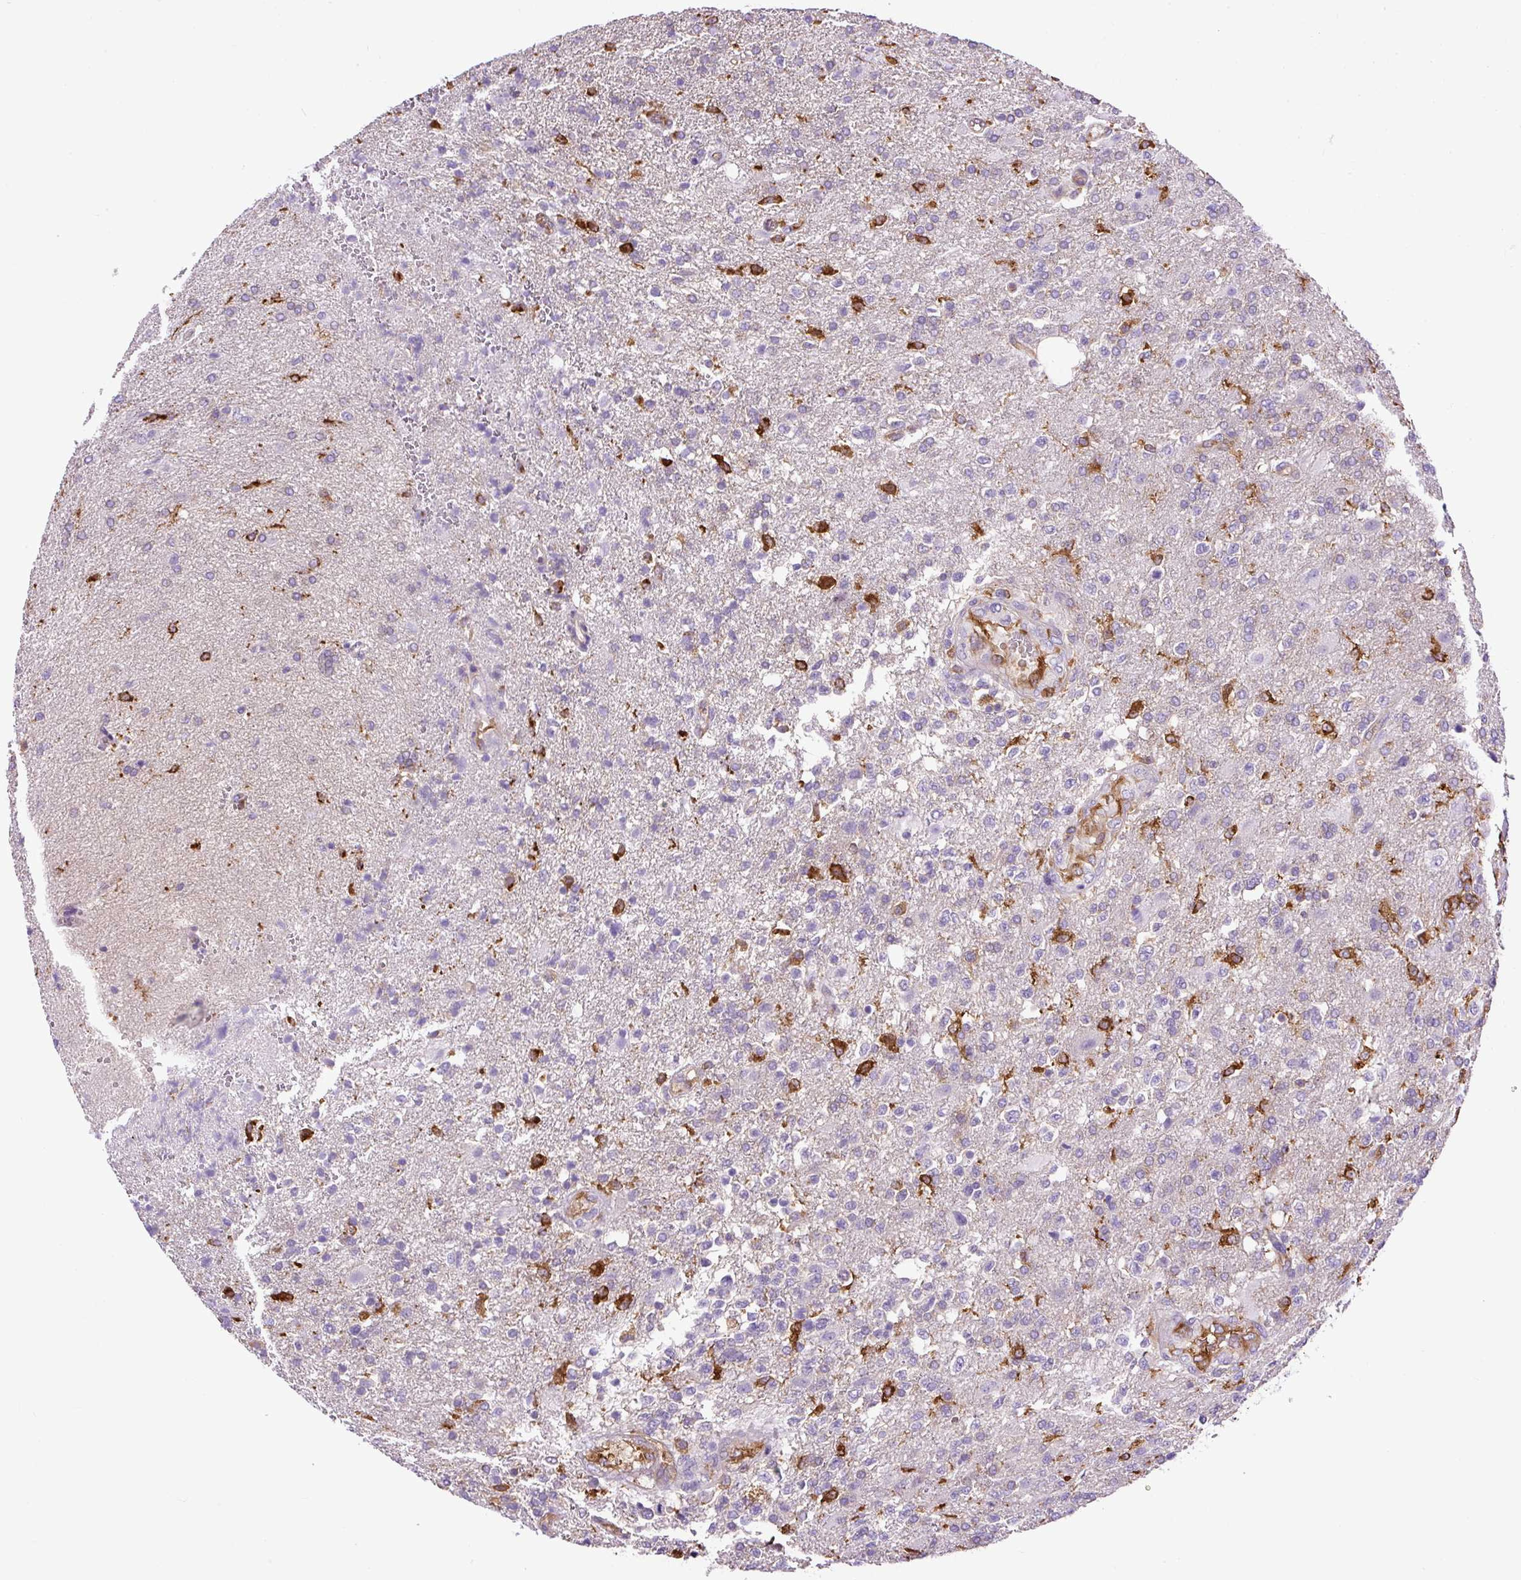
{"staining": {"intensity": "negative", "quantity": "none", "location": "none"}, "tissue": "glioma", "cell_type": "Tumor cells", "image_type": "cancer", "snomed": [{"axis": "morphology", "description": "Glioma, malignant, High grade"}, {"axis": "topography", "description": "Brain"}], "caption": "This is an immunohistochemistry histopathology image of glioma. There is no expression in tumor cells.", "gene": "MAP1S", "patient": {"sex": "male", "age": 56}}